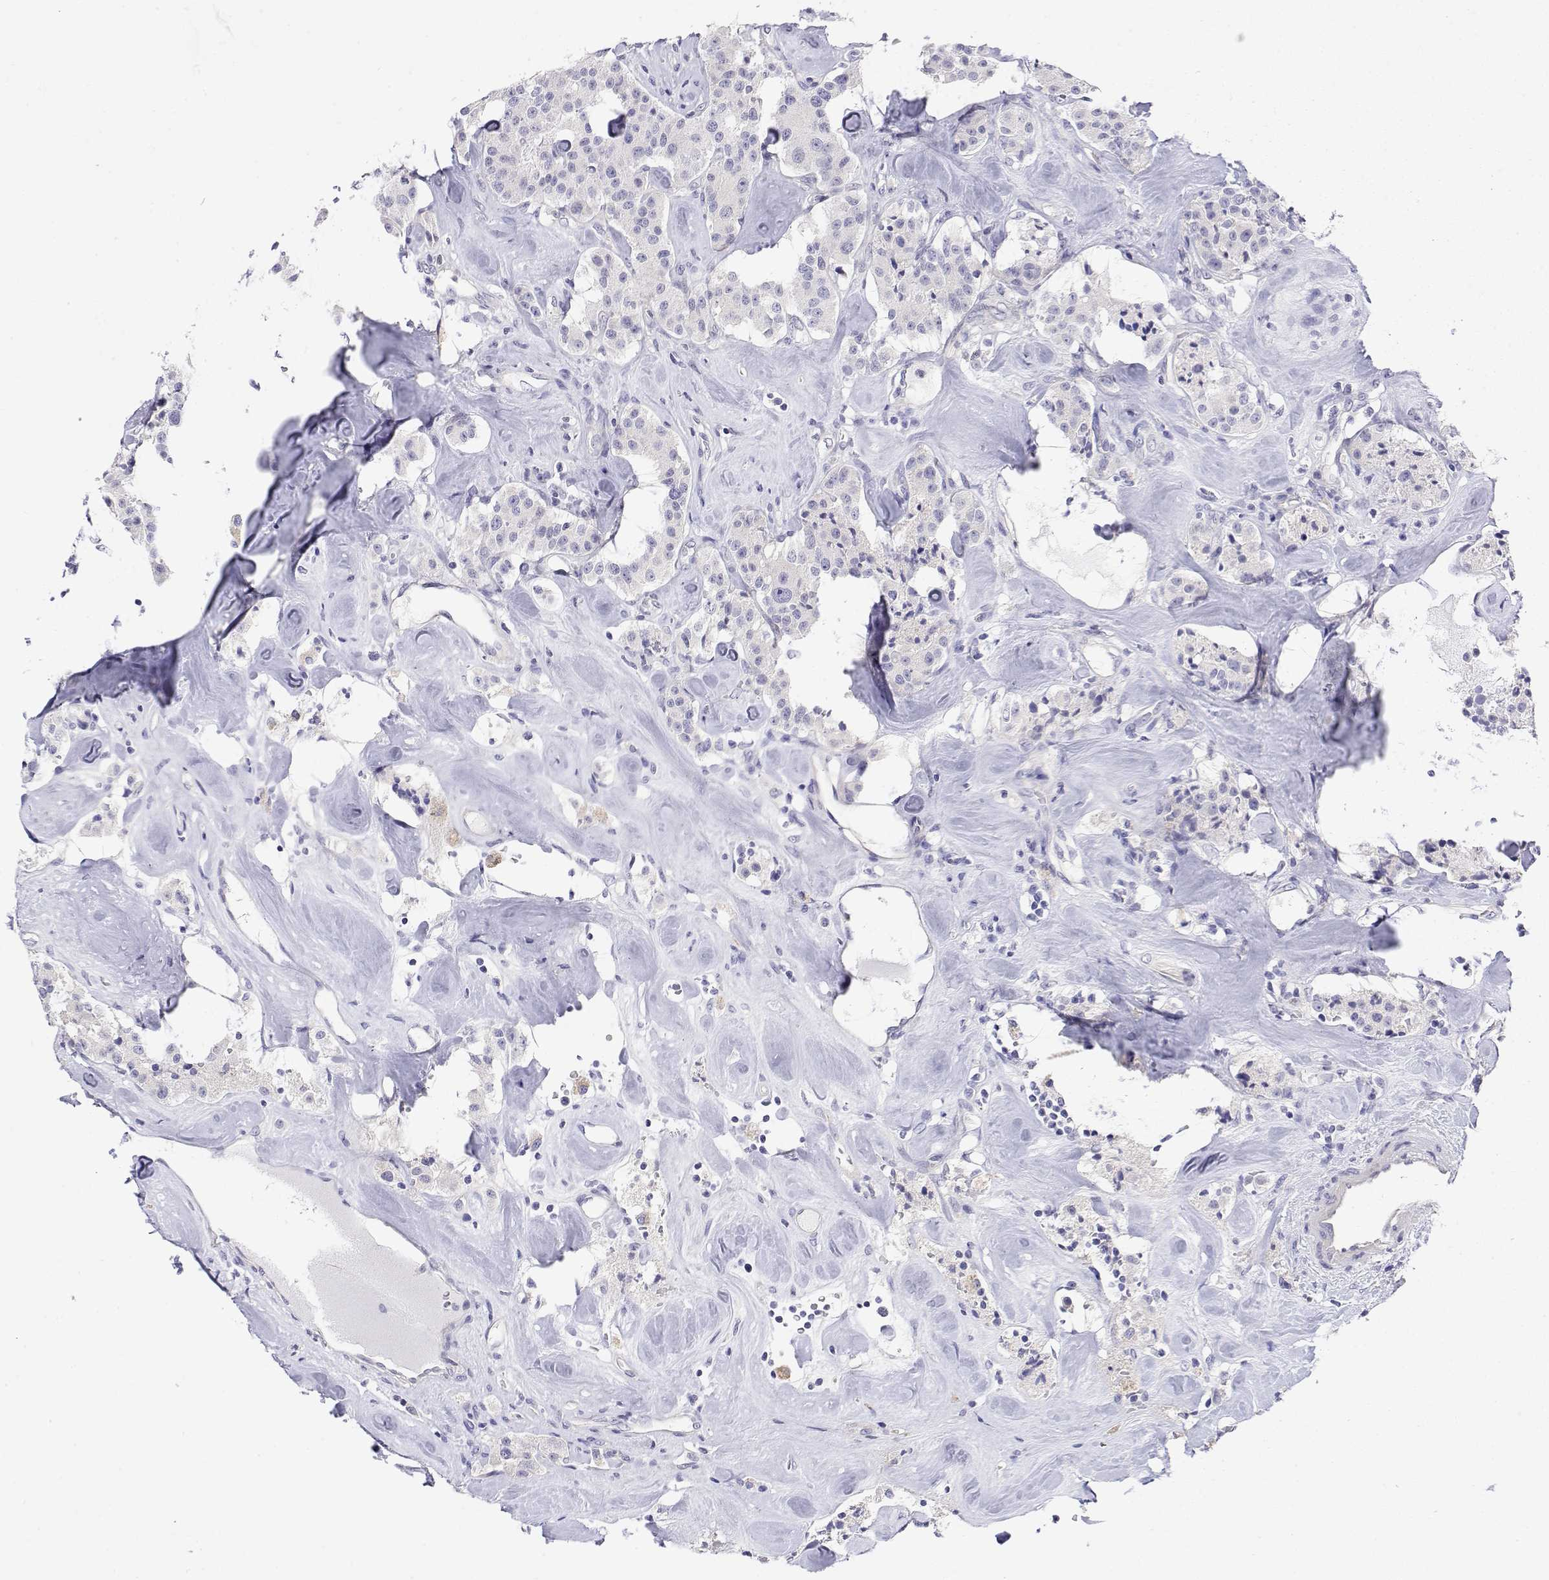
{"staining": {"intensity": "negative", "quantity": "none", "location": "none"}, "tissue": "carcinoid", "cell_type": "Tumor cells", "image_type": "cancer", "snomed": [{"axis": "morphology", "description": "Carcinoid, malignant, NOS"}, {"axis": "topography", "description": "Pancreas"}], "caption": "The histopathology image demonstrates no significant positivity in tumor cells of carcinoid (malignant).", "gene": "LY6D", "patient": {"sex": "male", "age": 41}}